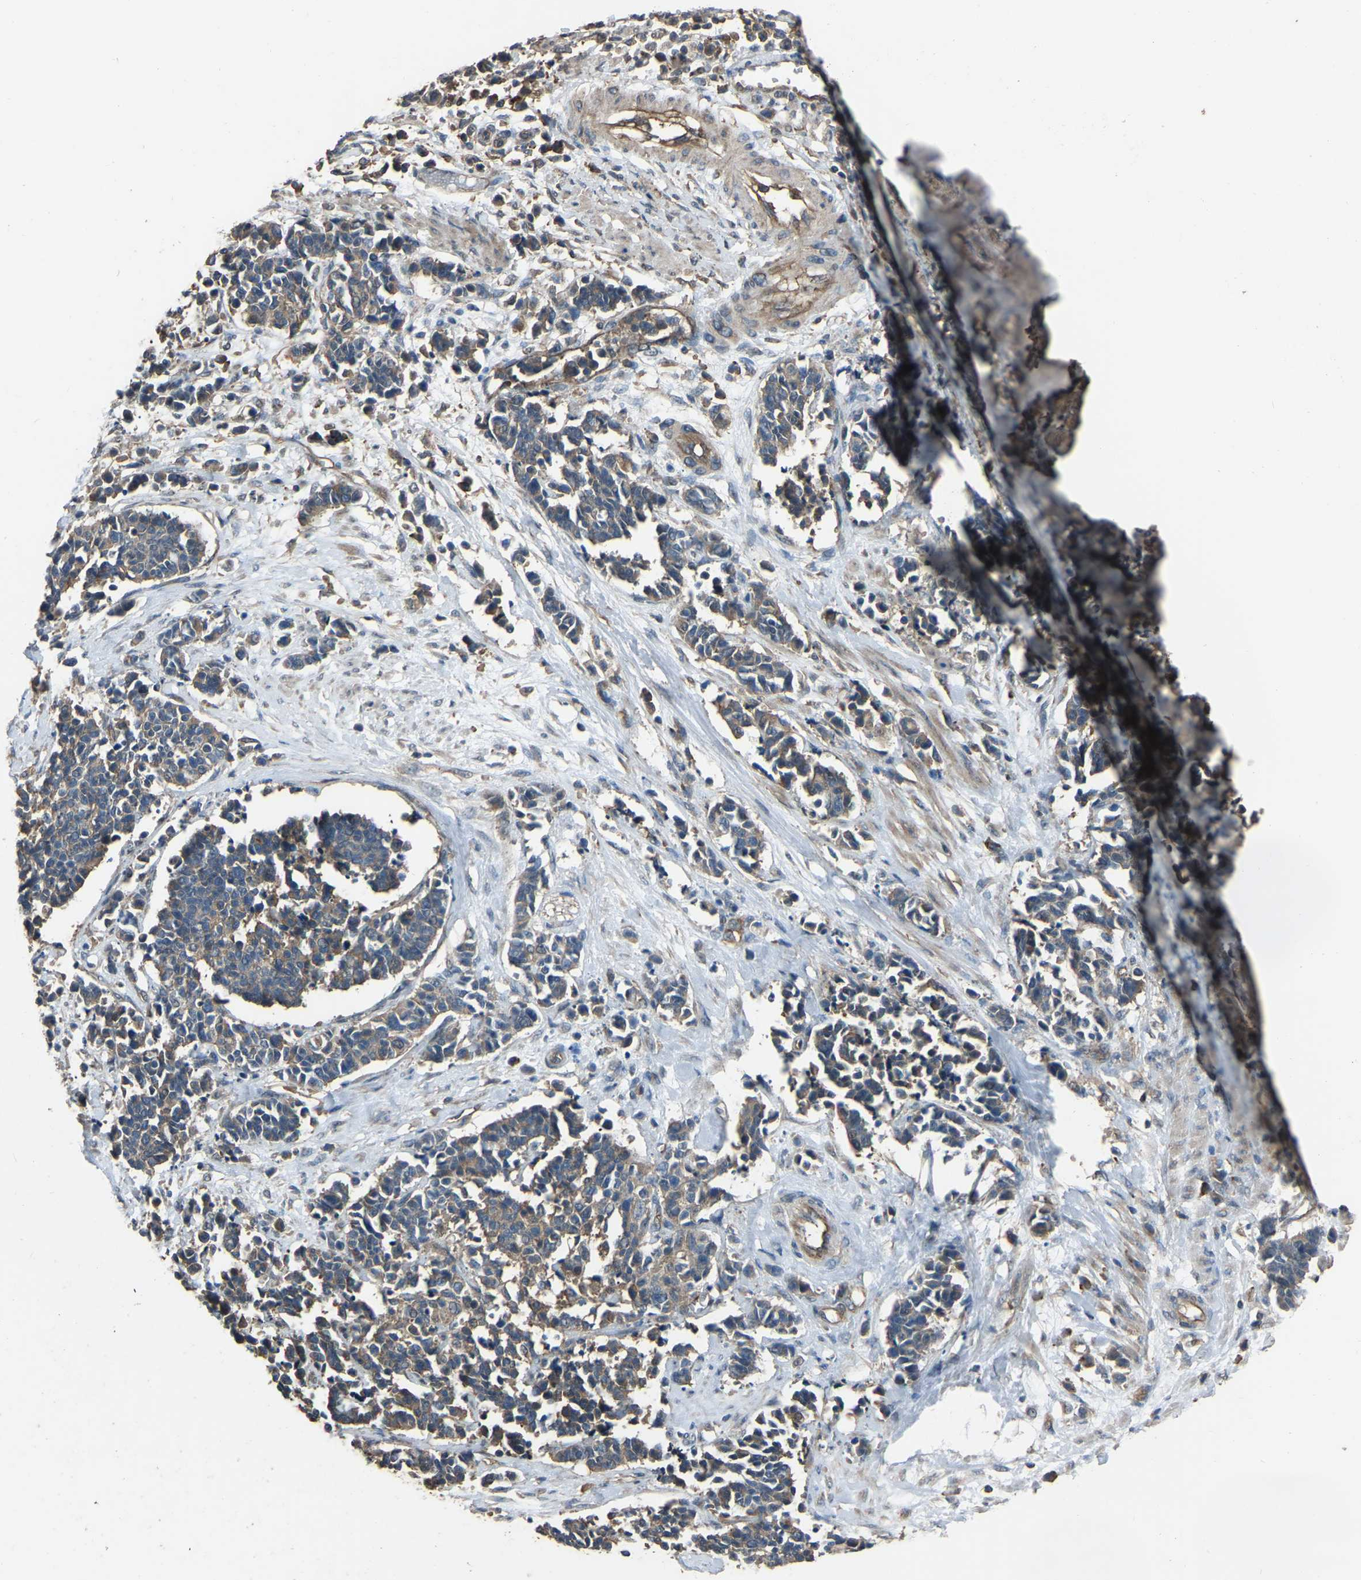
{"staining": {"intensity": "weak", "quantity": ">75%", "location": "cytoplasmic/membranous"}, "tissue": "cervical cancer", "cell_type": "Tumor cells", "image_type": "cancer", "snomed": [{"axis": "morphology", "description": "Squamous cell carcinoma, NOS"}, {"axis": "topography", "description": "Cervix"}], "caption": "An immunohistochemistry image of neoplastic tissue is shown. Protein staining in brown labels weak cytoplasmic/membranous positivity in squamous cell carcinoma (cervical) within tumor cells.", "gene": "SLC4A2", "patient": {"sex": "female", "age": 35}}